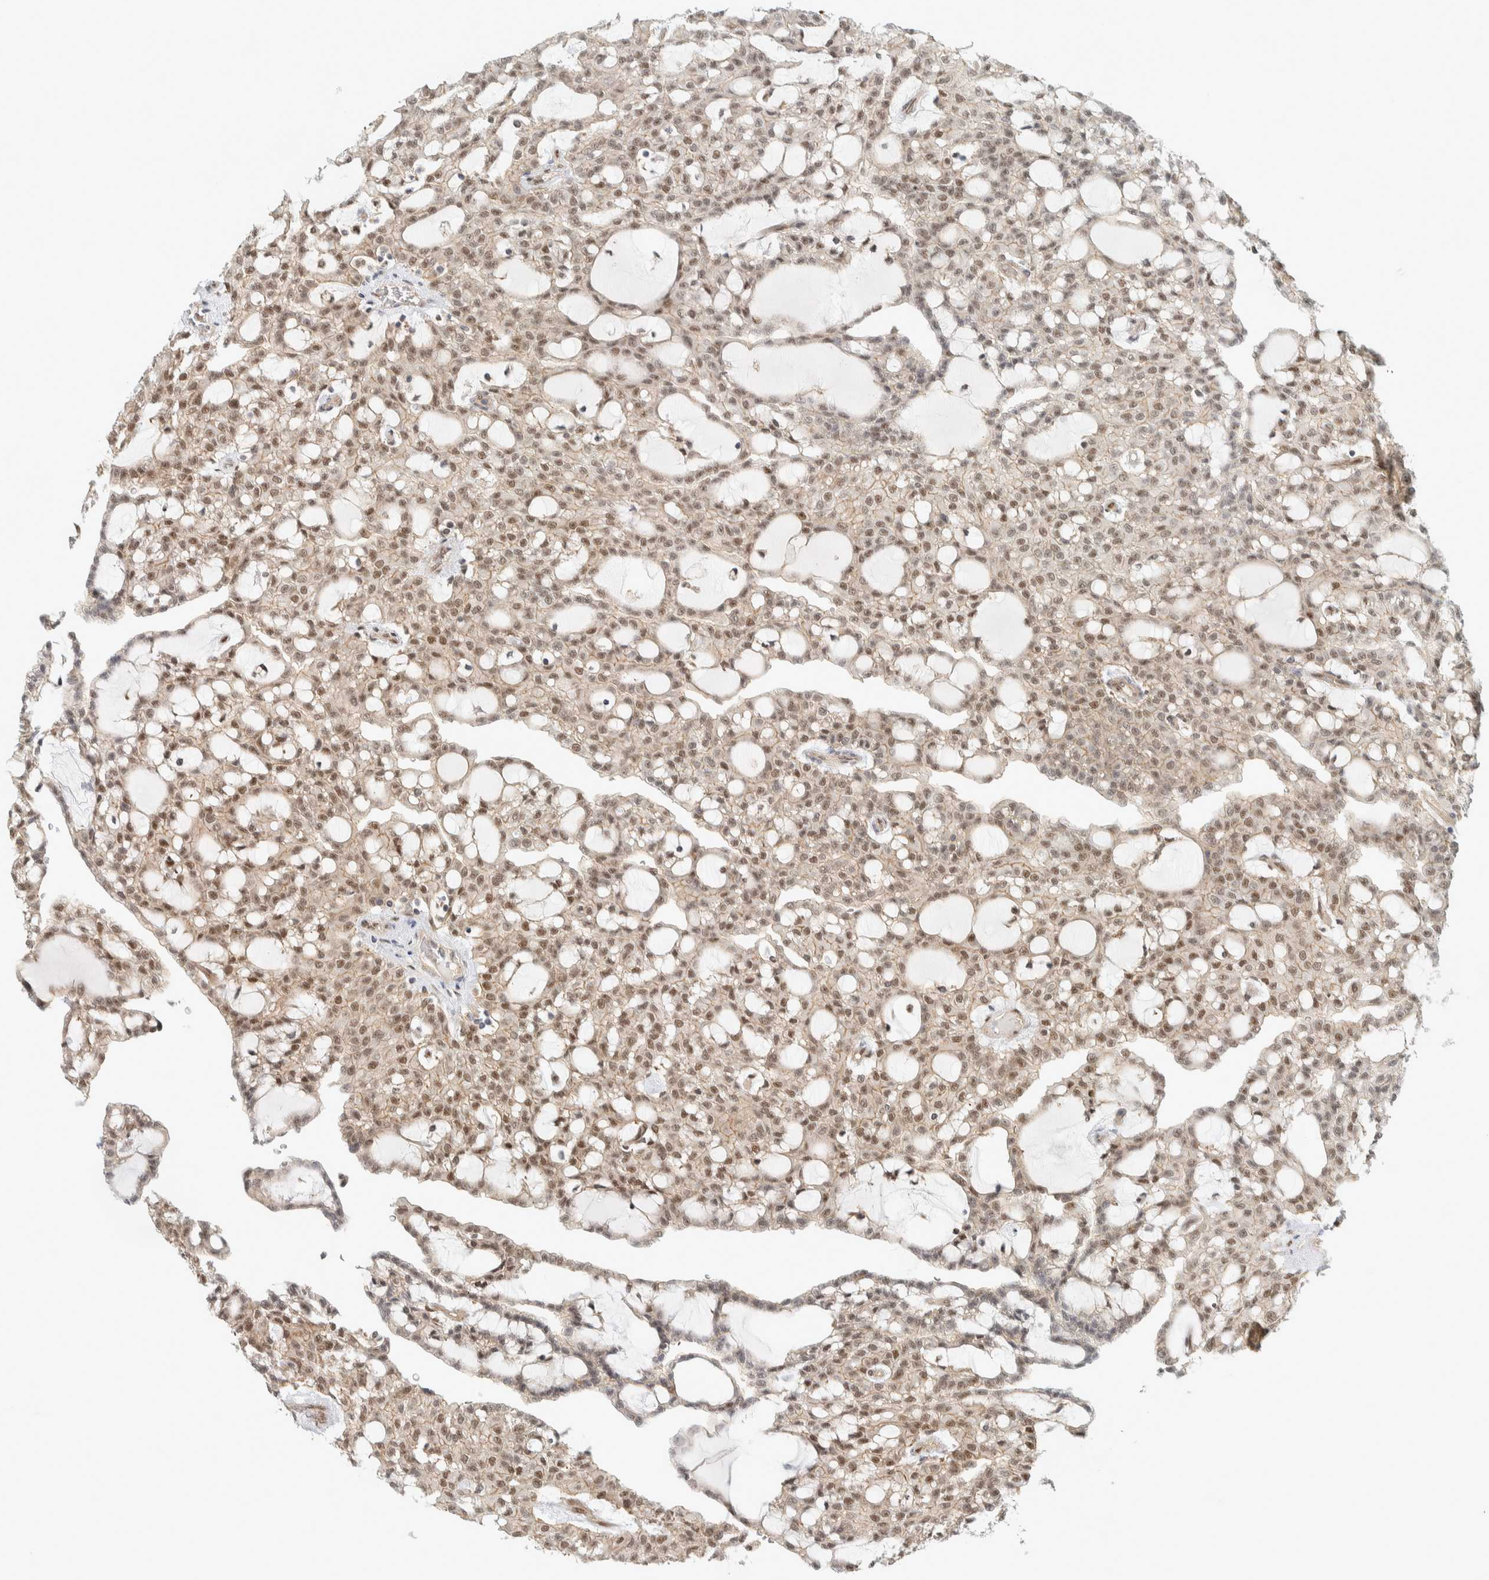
{"staining": {"intensity": "moderate", "quantity": ">75%", "location": "cytoplasmic/membranous,nuclear"}, "tissue": "renal cancer", "cell_type": "Tumor cells", "image_type": "cancer", "snomed": [{"axis": "morphology", "description": "Adenocarcinoma, NOS"}, {"axis": "topography", "description": "Kidney"}], "caption": "There is medium levels of moderate cytoplasmic/membranous and nuclear staining in tumor cells of adenocarcinoma (renal), as demonstrated by immunohistochemical staining (brown color).", "gene": "TFE3", "patient": {"sex": "male", "age": 63}}